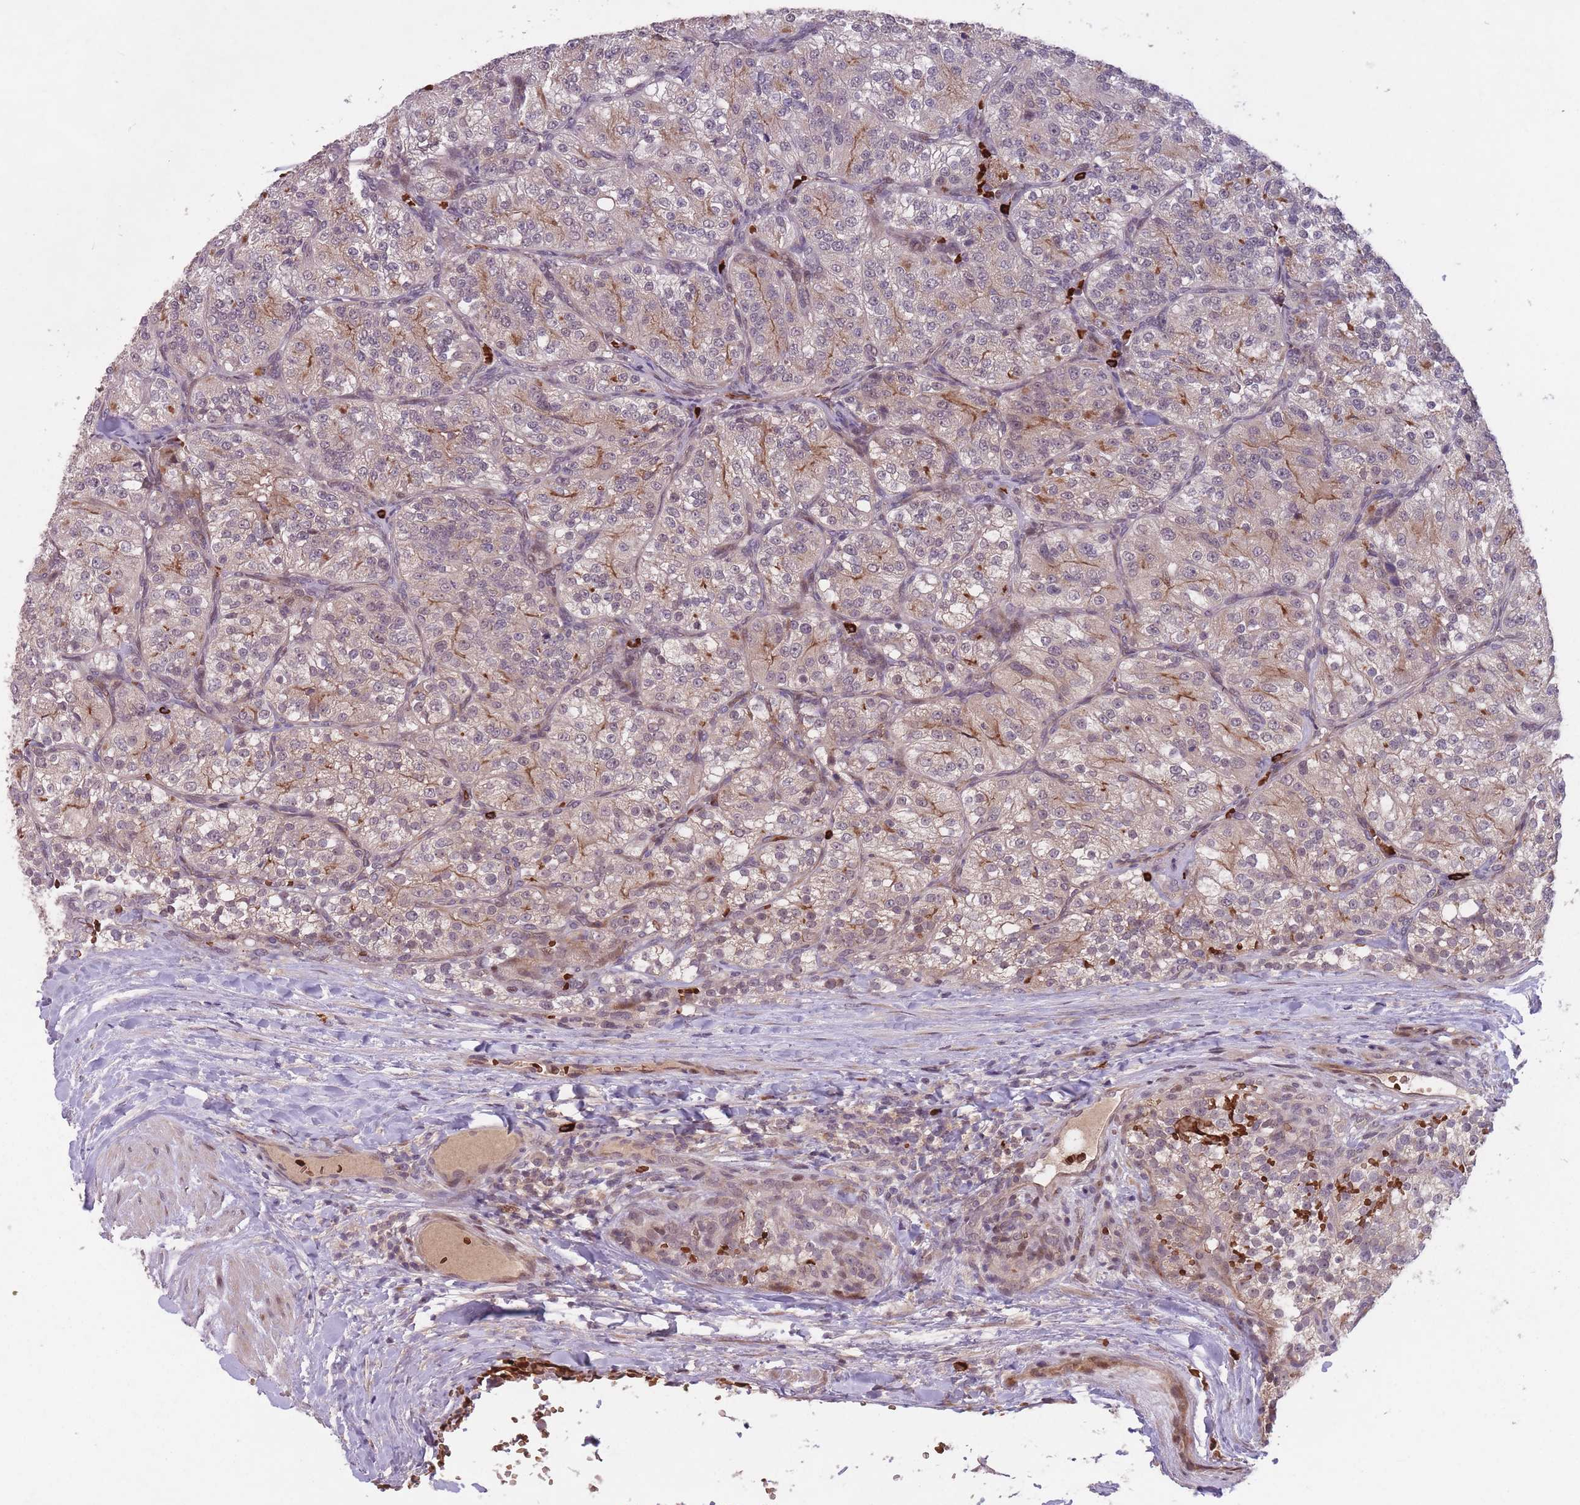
{"staining": {"intensity": "moderate", "quantity": "25%-75%", "location": "cytoplasmic/membranous"}, "tissue": "renal cancer", "cell_type": "Tumor cells", "image_type": "cancer", "snomed": [{"axis": "morphology", "description": "Adenocarcinoma, NOS"}, {"axis": "topography", "description": "Kidney"}], "caption": "Renal cancer (adenocarcinoma) stained for a protein (brown) demonstrates moderate cytoplasmic/membranous positive expression in about 25%-75% of tumor cells.", "gene": "SECTM1", "patient": {"sex": "female", "age": 63}}